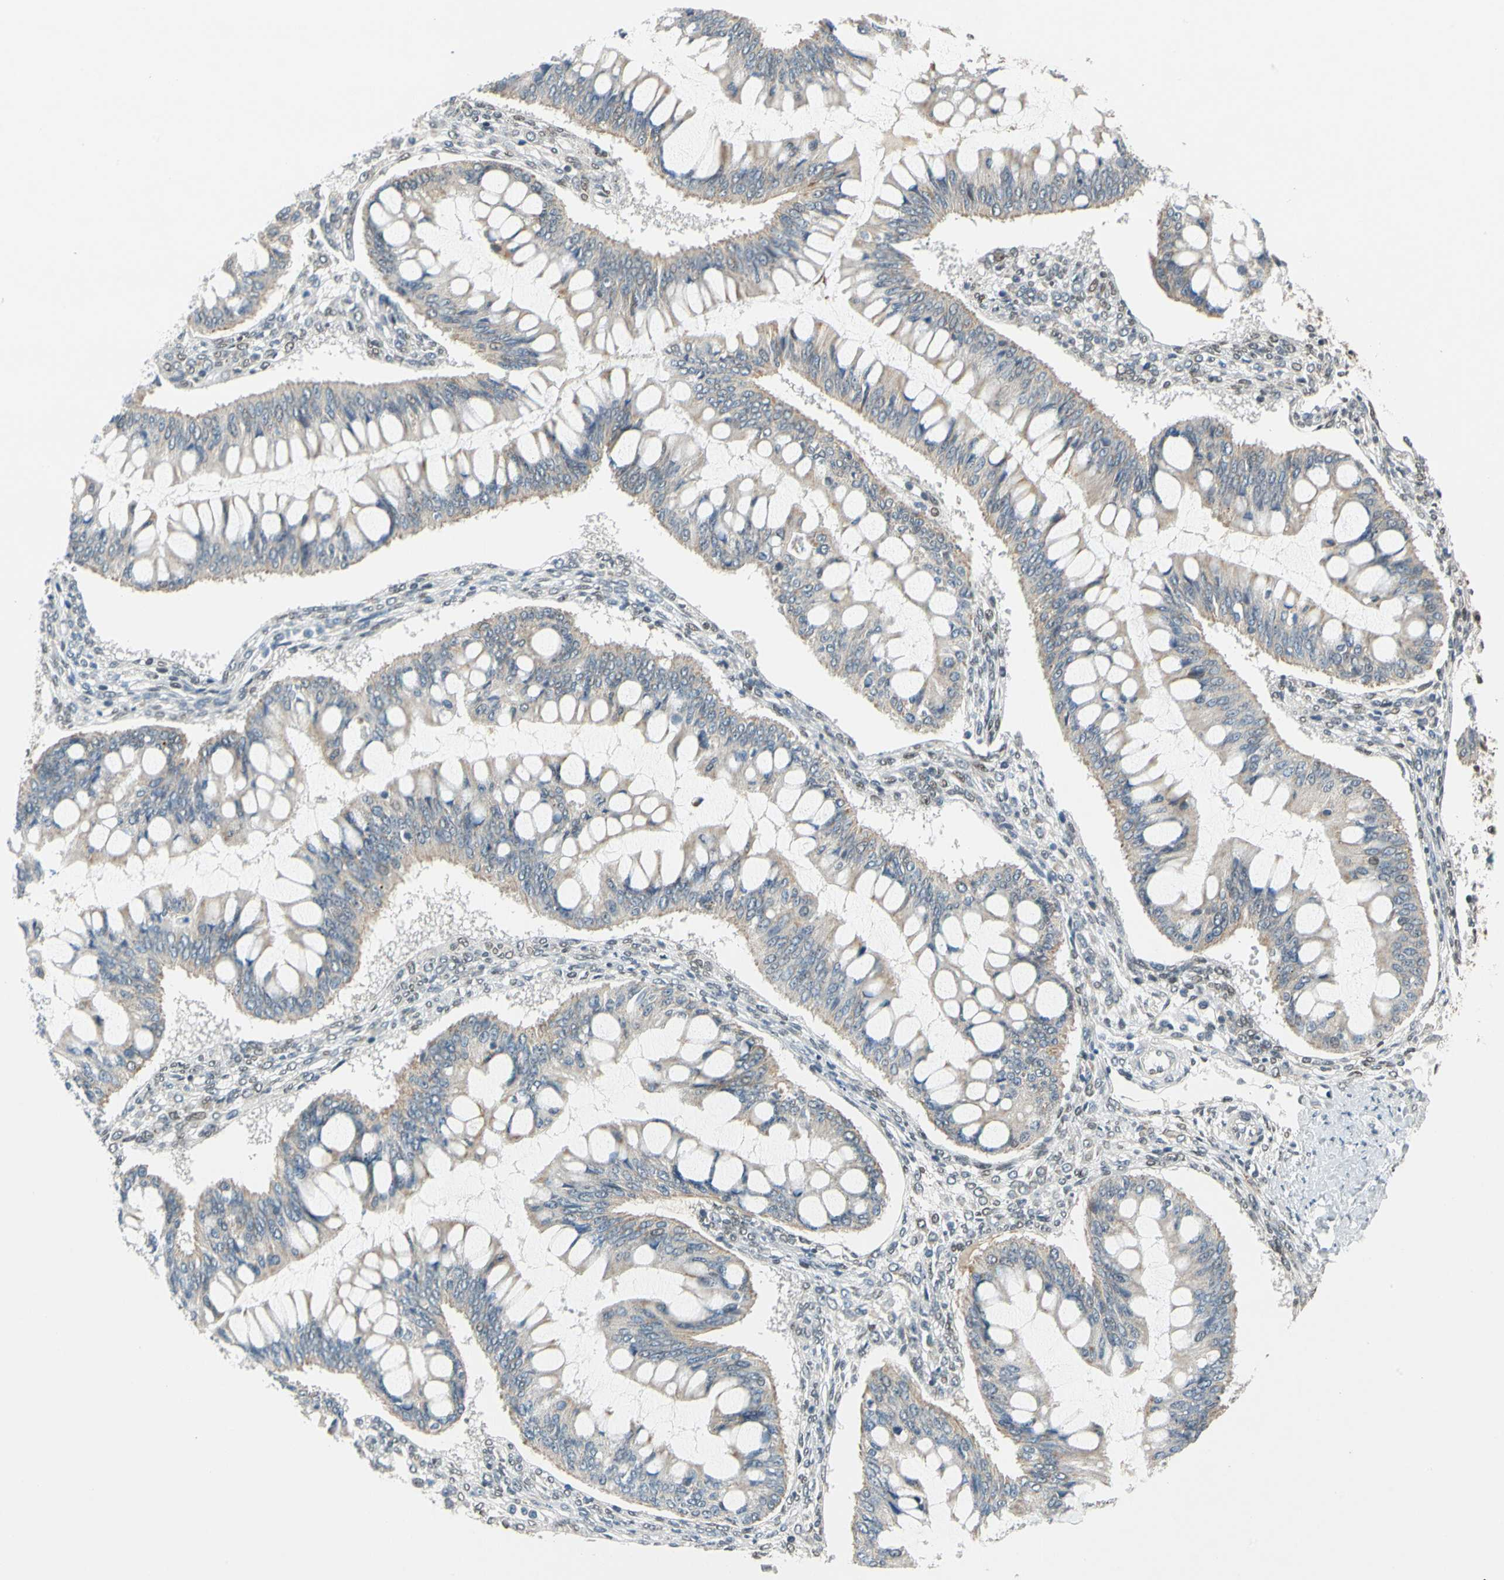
{"staining": {"intensity": "weak", "quantity": ">75%", "location": "cytoplasmic/membranous"}, "tissue": "ovarian cancer", "cell_type": "Tumor cells", "image_type": "cancer", "snomed": [{"axis": "morphology", "description": "Cystadenocarcinoma, mucinous, NOS"}, {"axis": "topography", "description": "Ovary"}], "caption": "Weak cytoplasmic/membranous protein expression is seen in about >75% of tumor cells in ovarian cancer (mucinous cystadenocarcinoma).", "gene": "POGZ", "patient": {"sex": "female", "age": 73}}